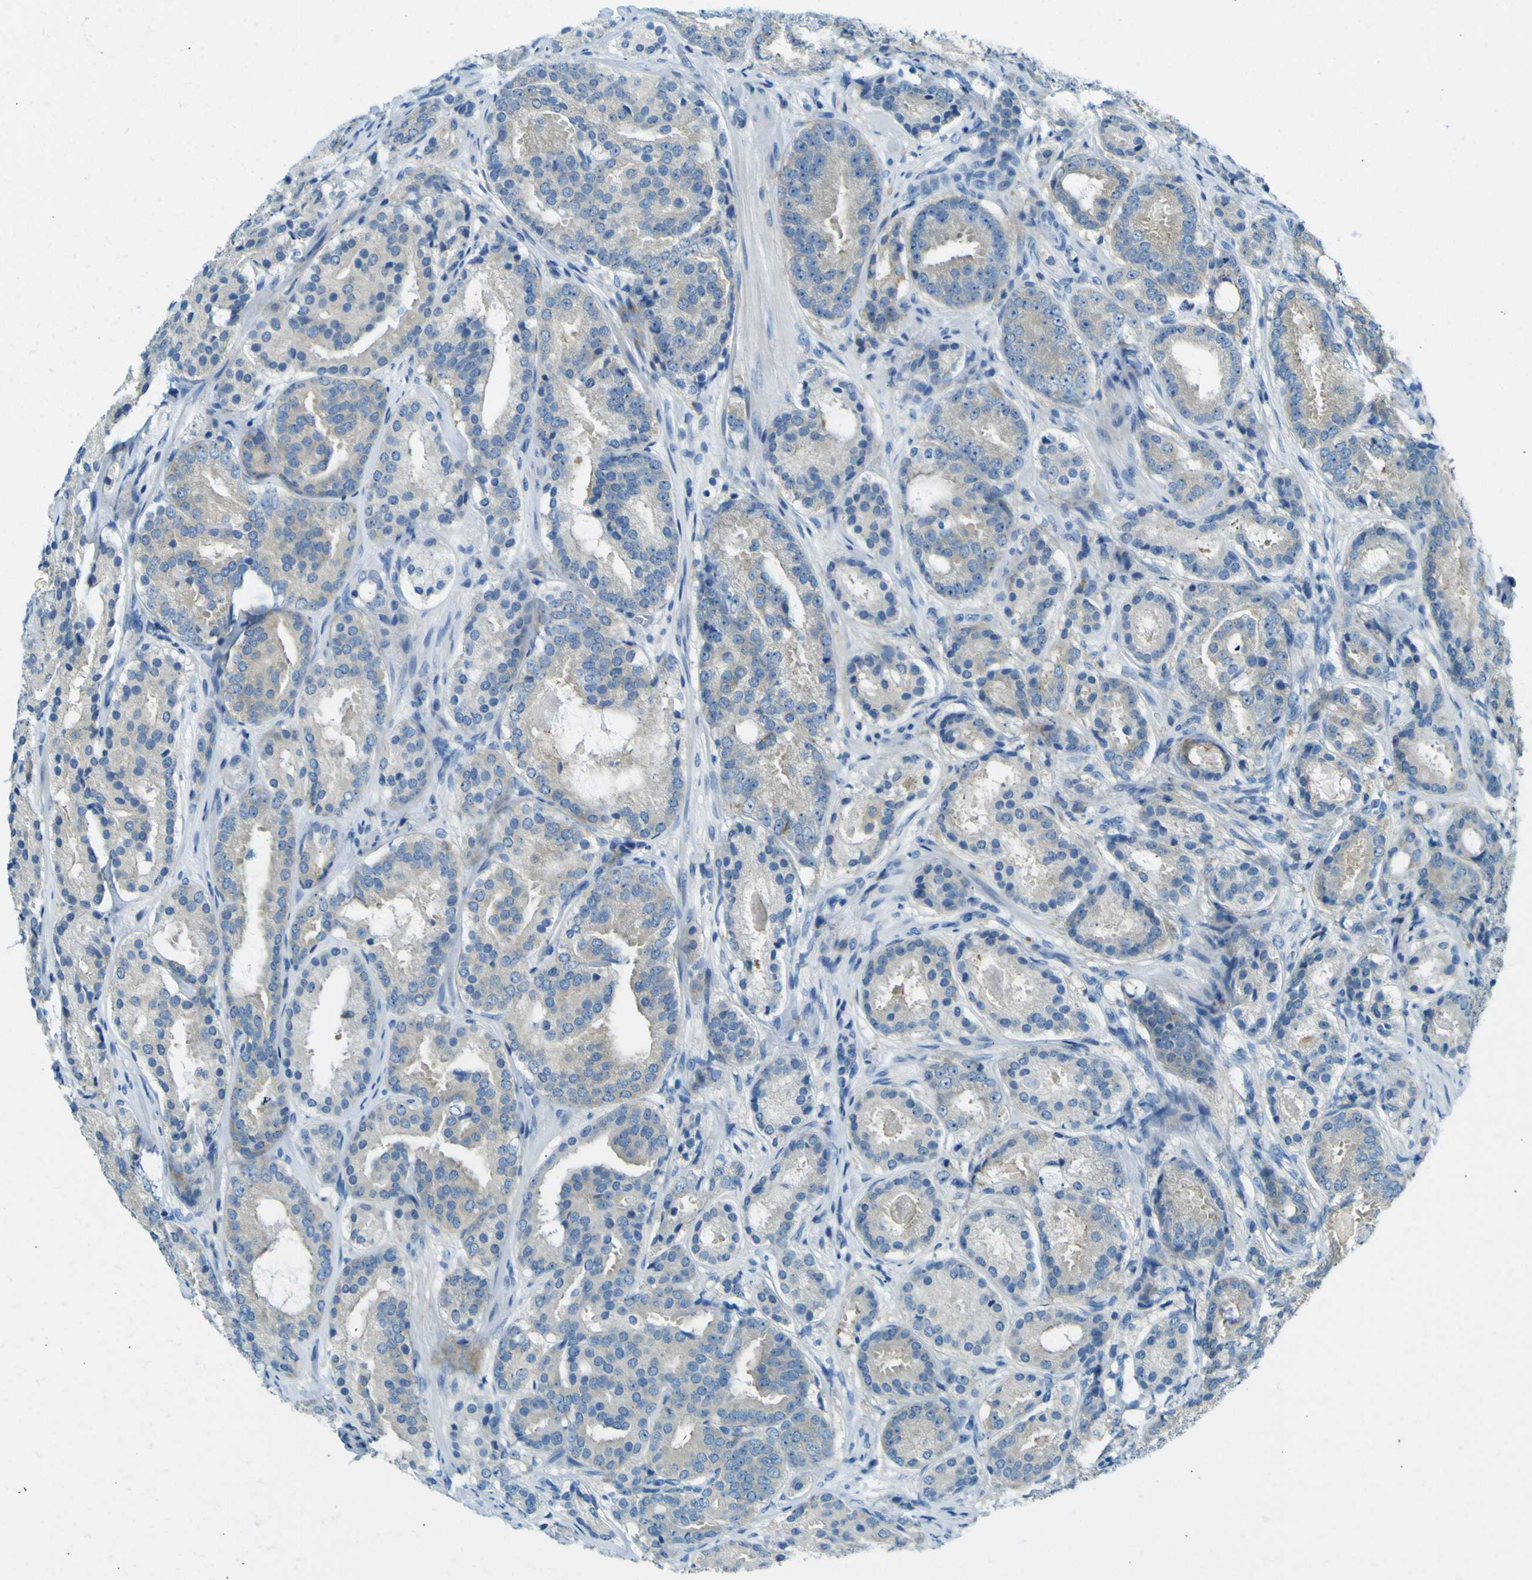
{"staining": {"intensity": "weak", "quantity": "25%-75%", "location": "cytoplasmic/membranous"}, "tissue": "prostate cancer", "cell_type": "Tumor cells", "image_type": "cancer", "snomed": [{"axis": "morphology", "description": "Adenocarcinoma, Low grade"}, {"axis": "topography", "description": "Prostate"}], "caption": "The image exhibits a brown stain indicating the presence of a protein in the cytoplasmic/membranous of tumor cells in prostate low-grade adenocarcinoma. The staining was performed using DAB (3,3'-diaminobenzidine) to visualize the protein expression in brown, while the nuclei were stained in blue with hematoxylin (Magnification: 20x).", "gene": "SORCS1", "patient": {"sex": "male", "age": 69}}